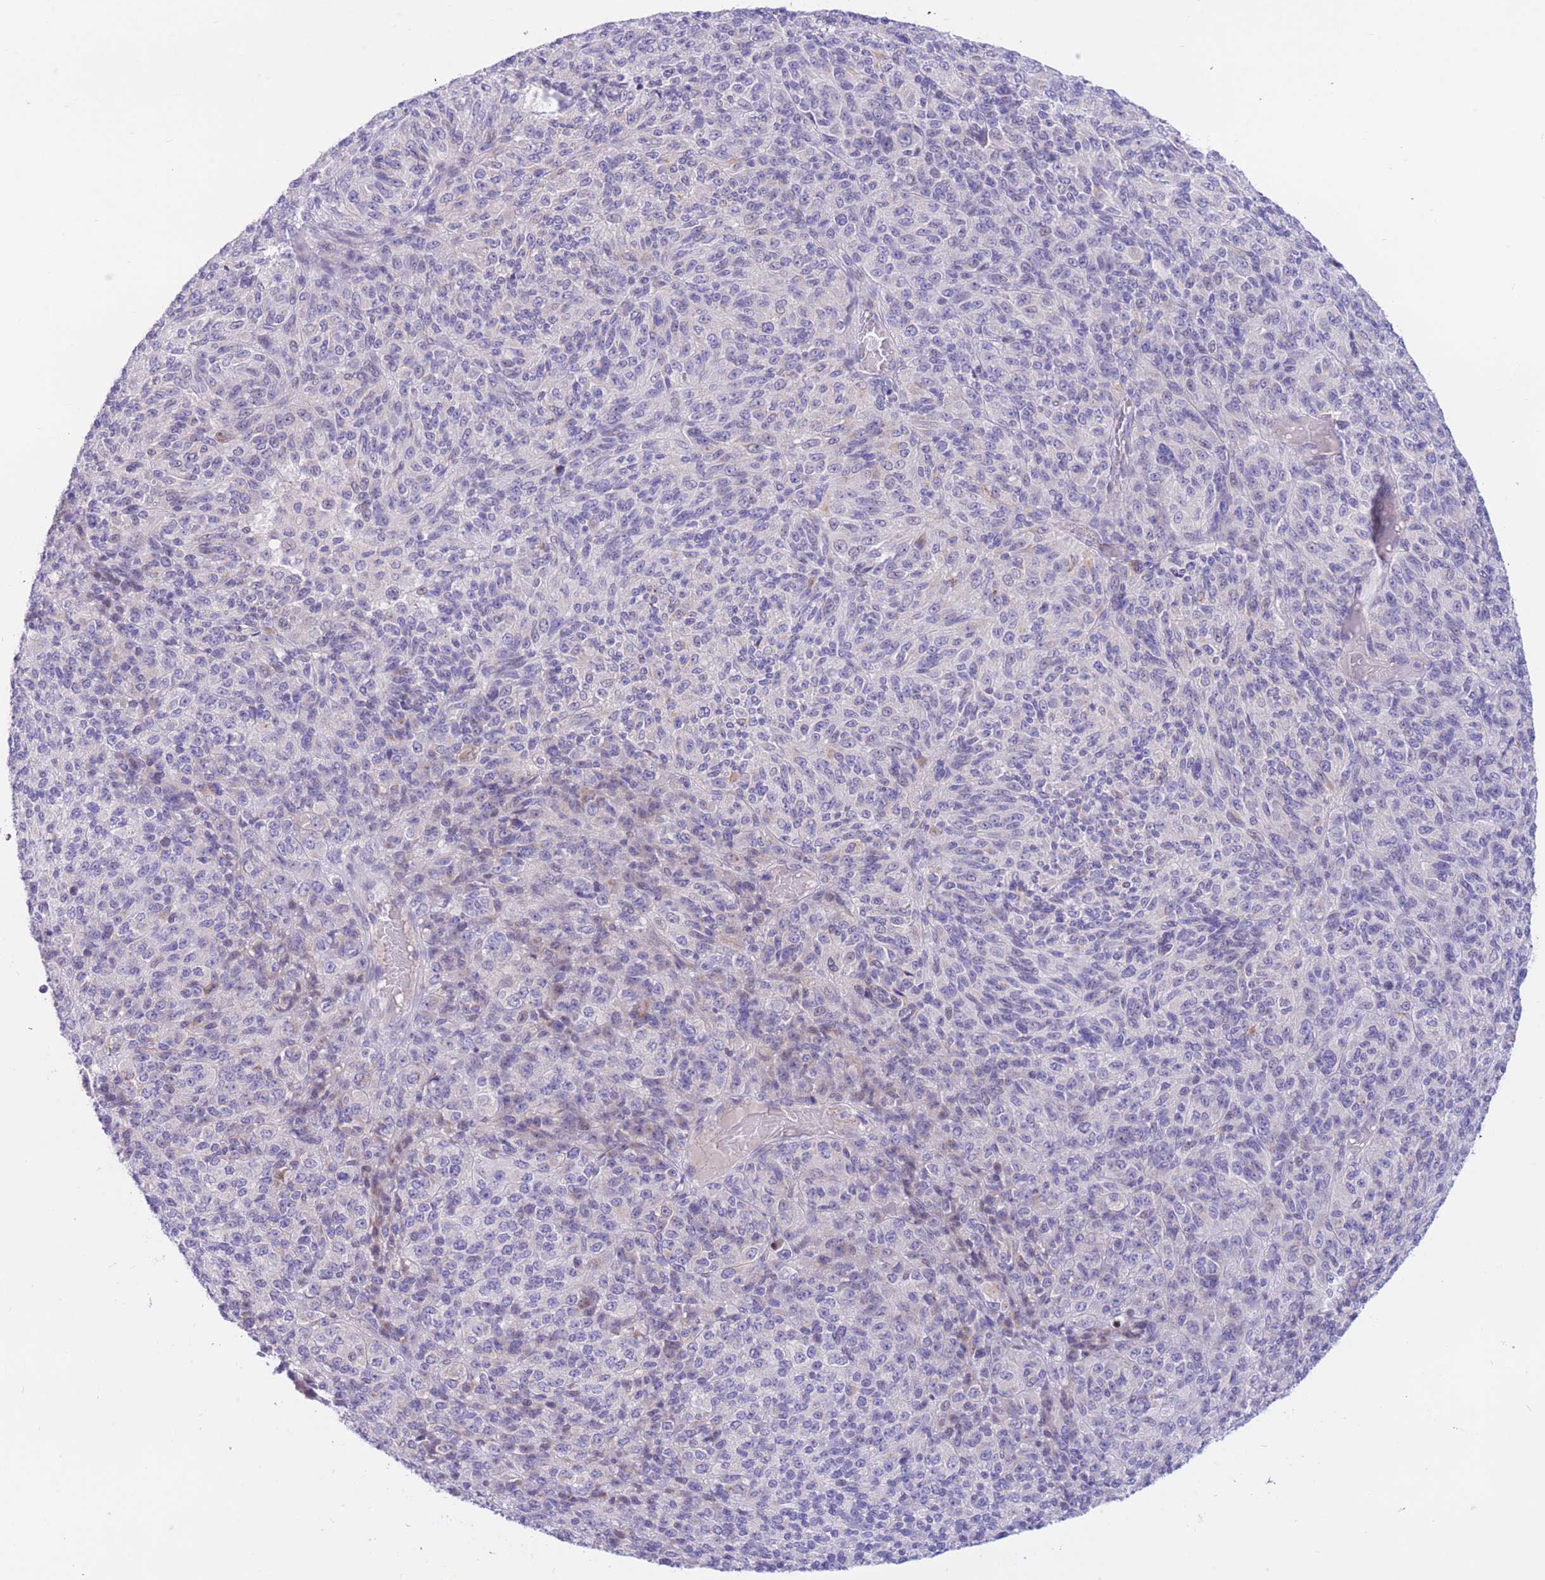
{"staining": {"intensity": "negative", "quantity": "none", "location": "none"}, "tissue": "melanoma", "cell_type": "Tumor cells", "image_type": "cancer", "snomed": [{"axis": "morphology", "description": "Malignant melanoma, Metastatic site"}, {"axis": "topography", "description": "Brain"}], "caption": "Immunohistochemistry histopathology image of human melanoma stained for a protein (brown), which demonstrates no positivity in tumor cells. The staining was performed using DAB (3,3'-diaminobenzidine) to visualize the protein expression in brown, while the nuclei were stained in blue with hematoxylin (Magnification: 20x).", "gene": "RPL39L", "patient": {"sex": "female", "age": 56}}